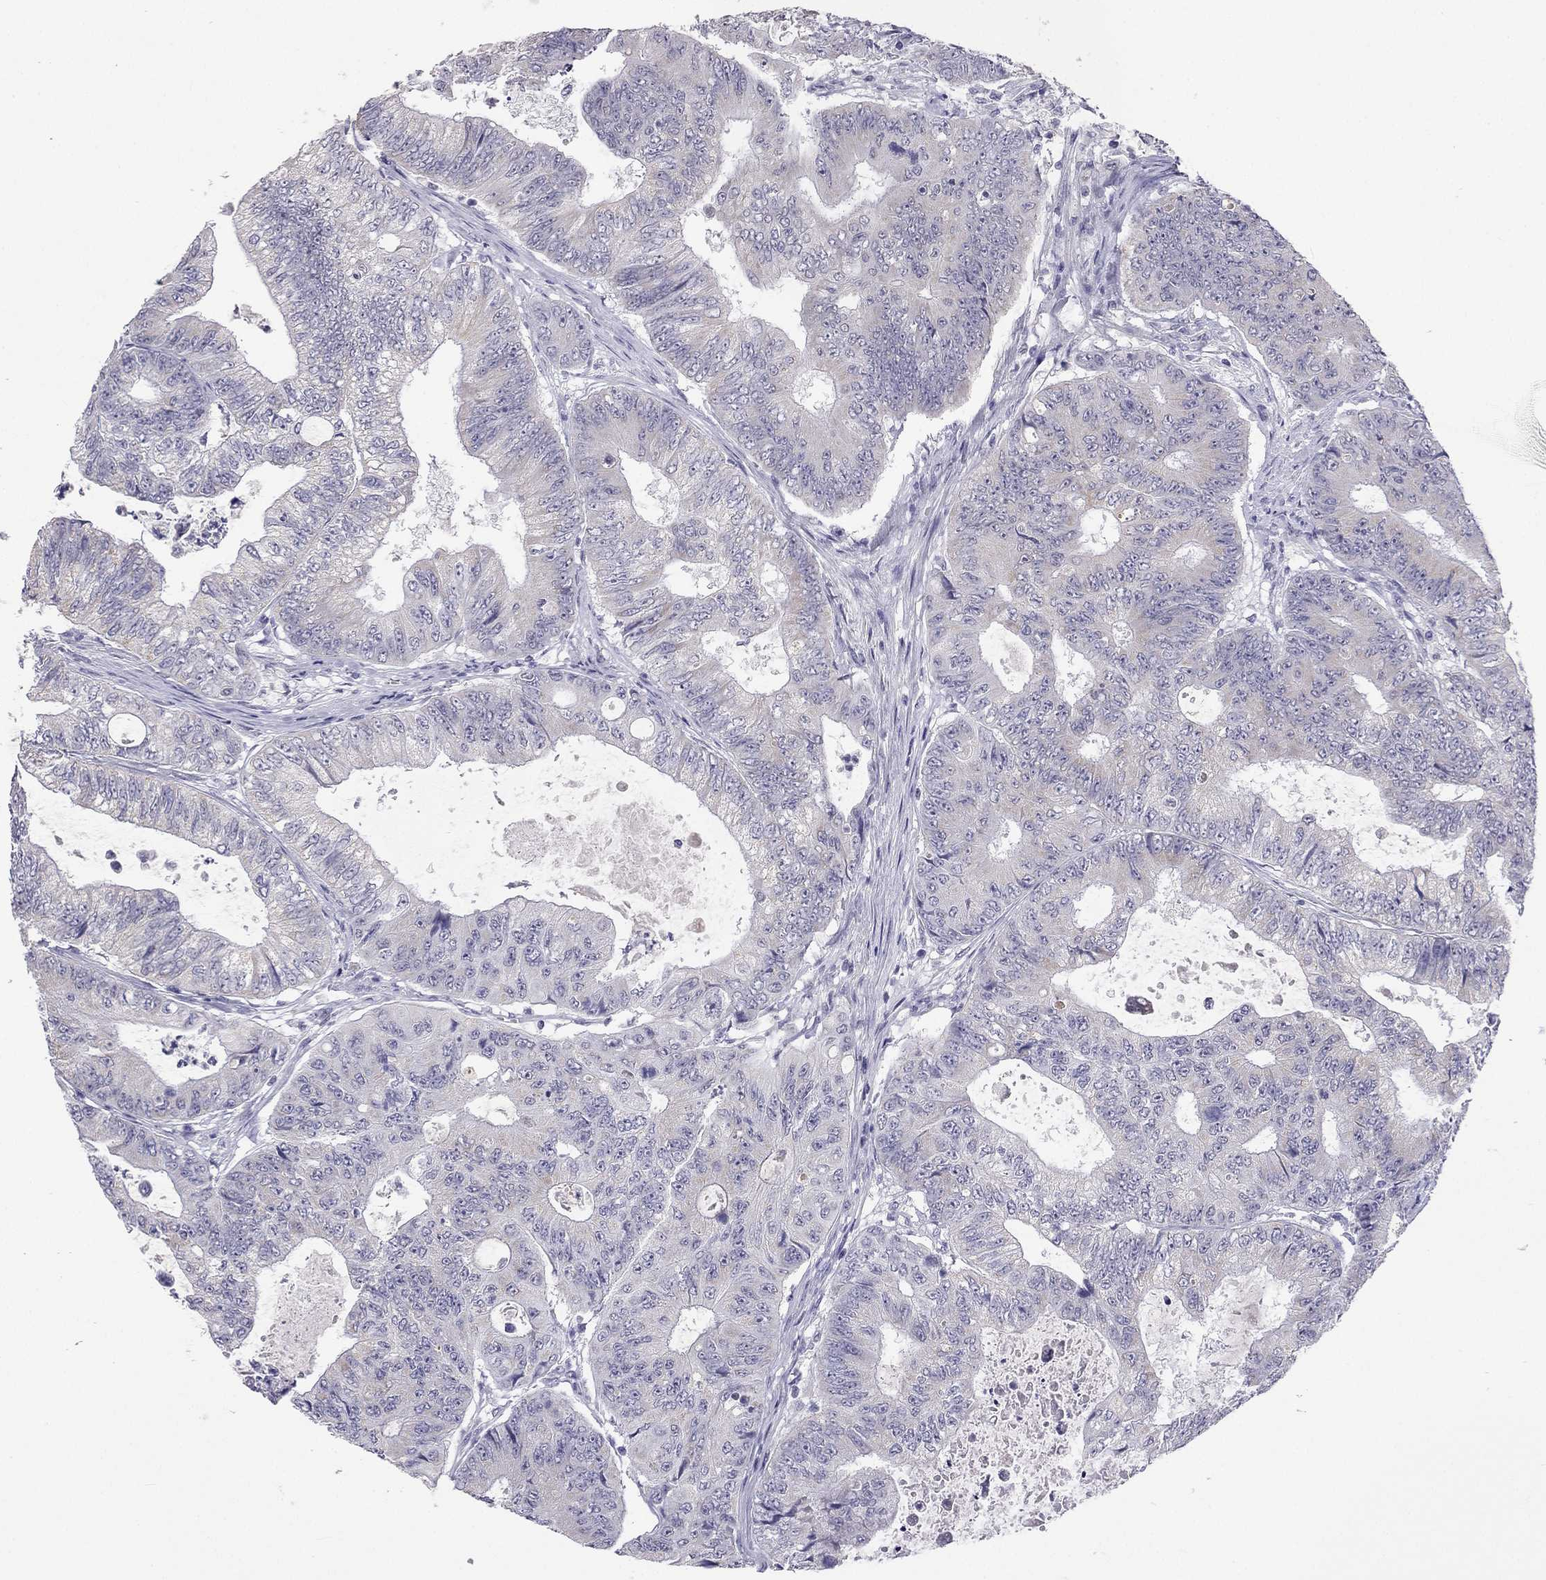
{"staining": {"intensity": "negative", "quantity": "none", "location": "none"}, "tissue": "colorectal cancer", "cell_type": "Tumor cells", "image_type": "cancer", "snomed": [{"axis": "morphology", "description": "Adenocarcinoma, NOS"}, {"axis": "topography", "description": "Colon"}], "caption": "Immunohistochemistry (IHC) of colorectal adenocarcinoma displays no positivity in tumor cells.", "gene": "C5orf49", "patient": {"sex": "female", "age": 48}}